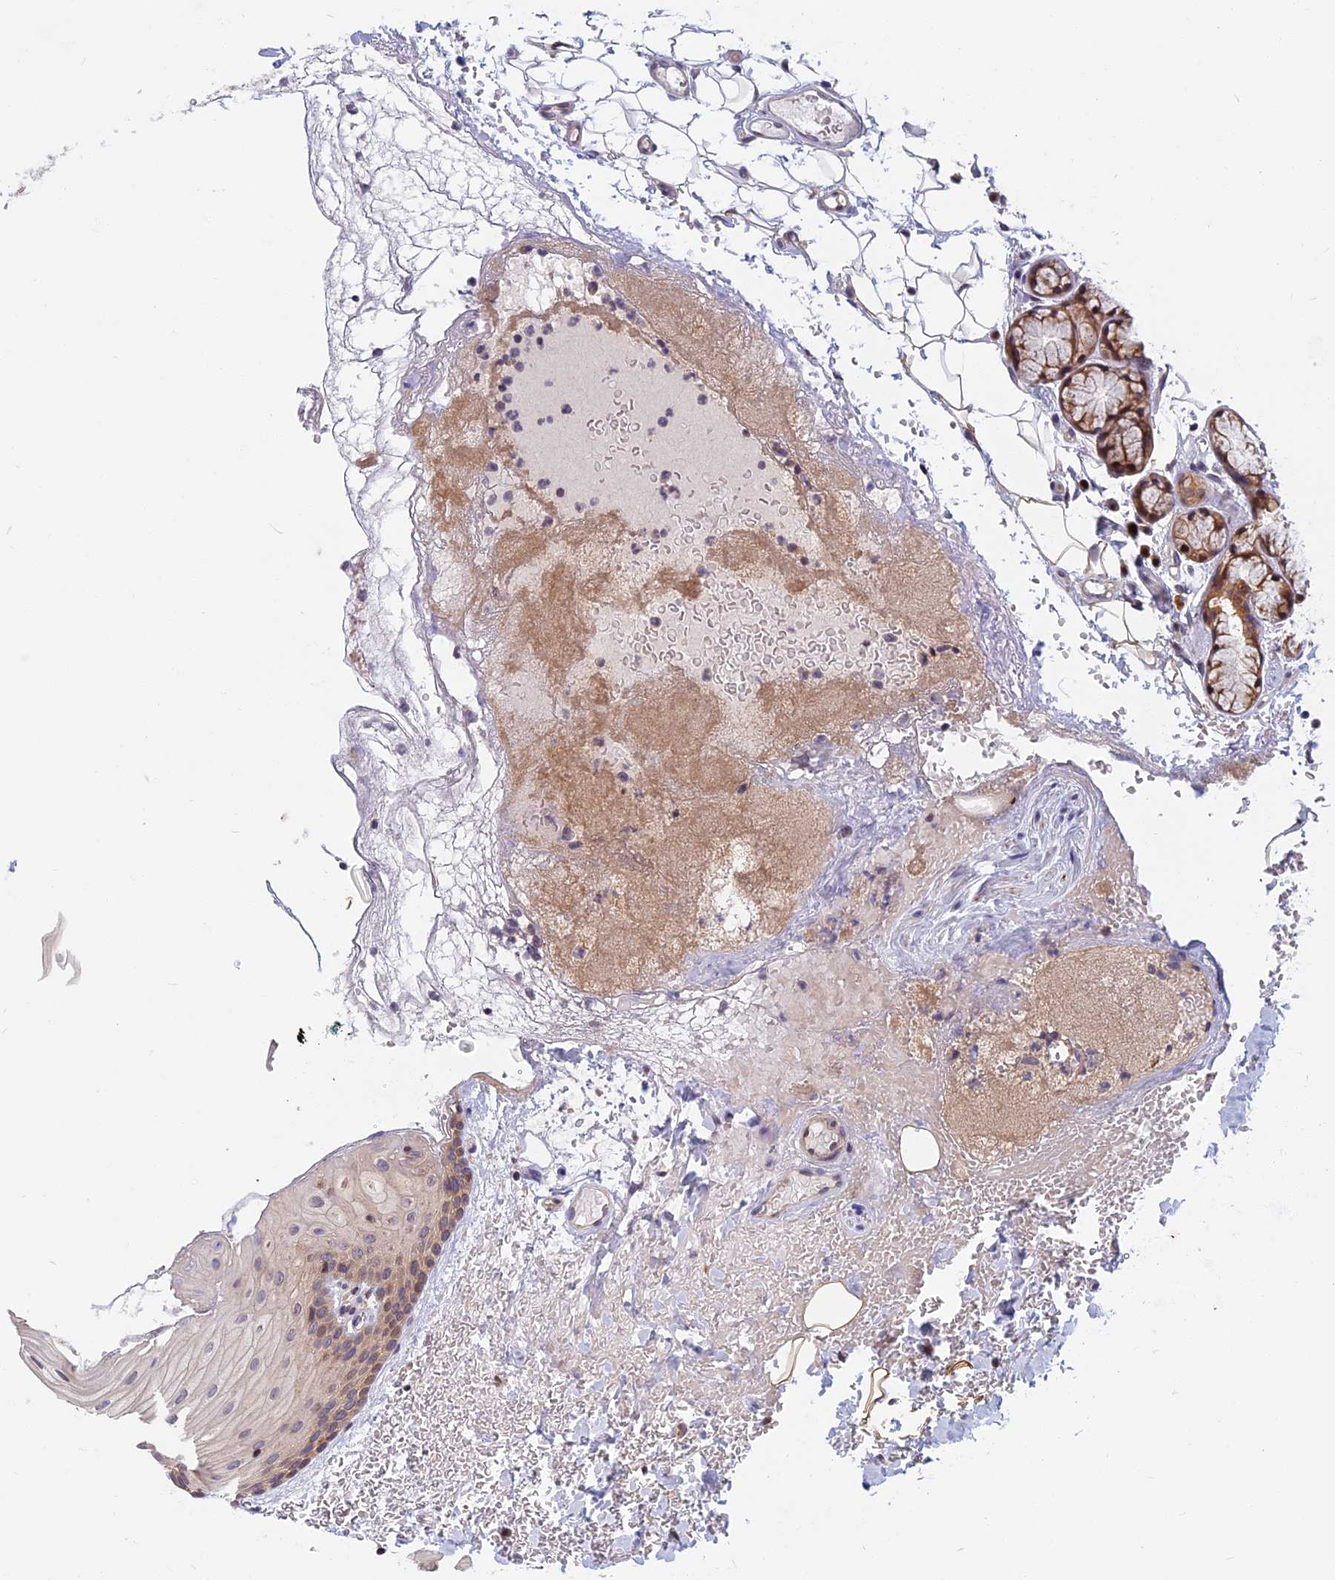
{"staining": {"intensity": "weak", "quantity": ">75%", "location": "cytoplasmic/membranous"}, "tissue": "oral mucosa", "cell_type": "Squamous epithelial cells", "image_type": "normal", "snomed": [{"axis": "morphology", "description": "Normal tissue, NOS"}, {"axis": "topography", "description": "Oral tissue"}], "caption": "A brown stain highlights weak cytoplasmic/membranous expression of a protein in squamous epithelial cells of unremarkable oral mucosa.", "gene": "CCDC113", "patient": {"sex": "female", "age": 70}}